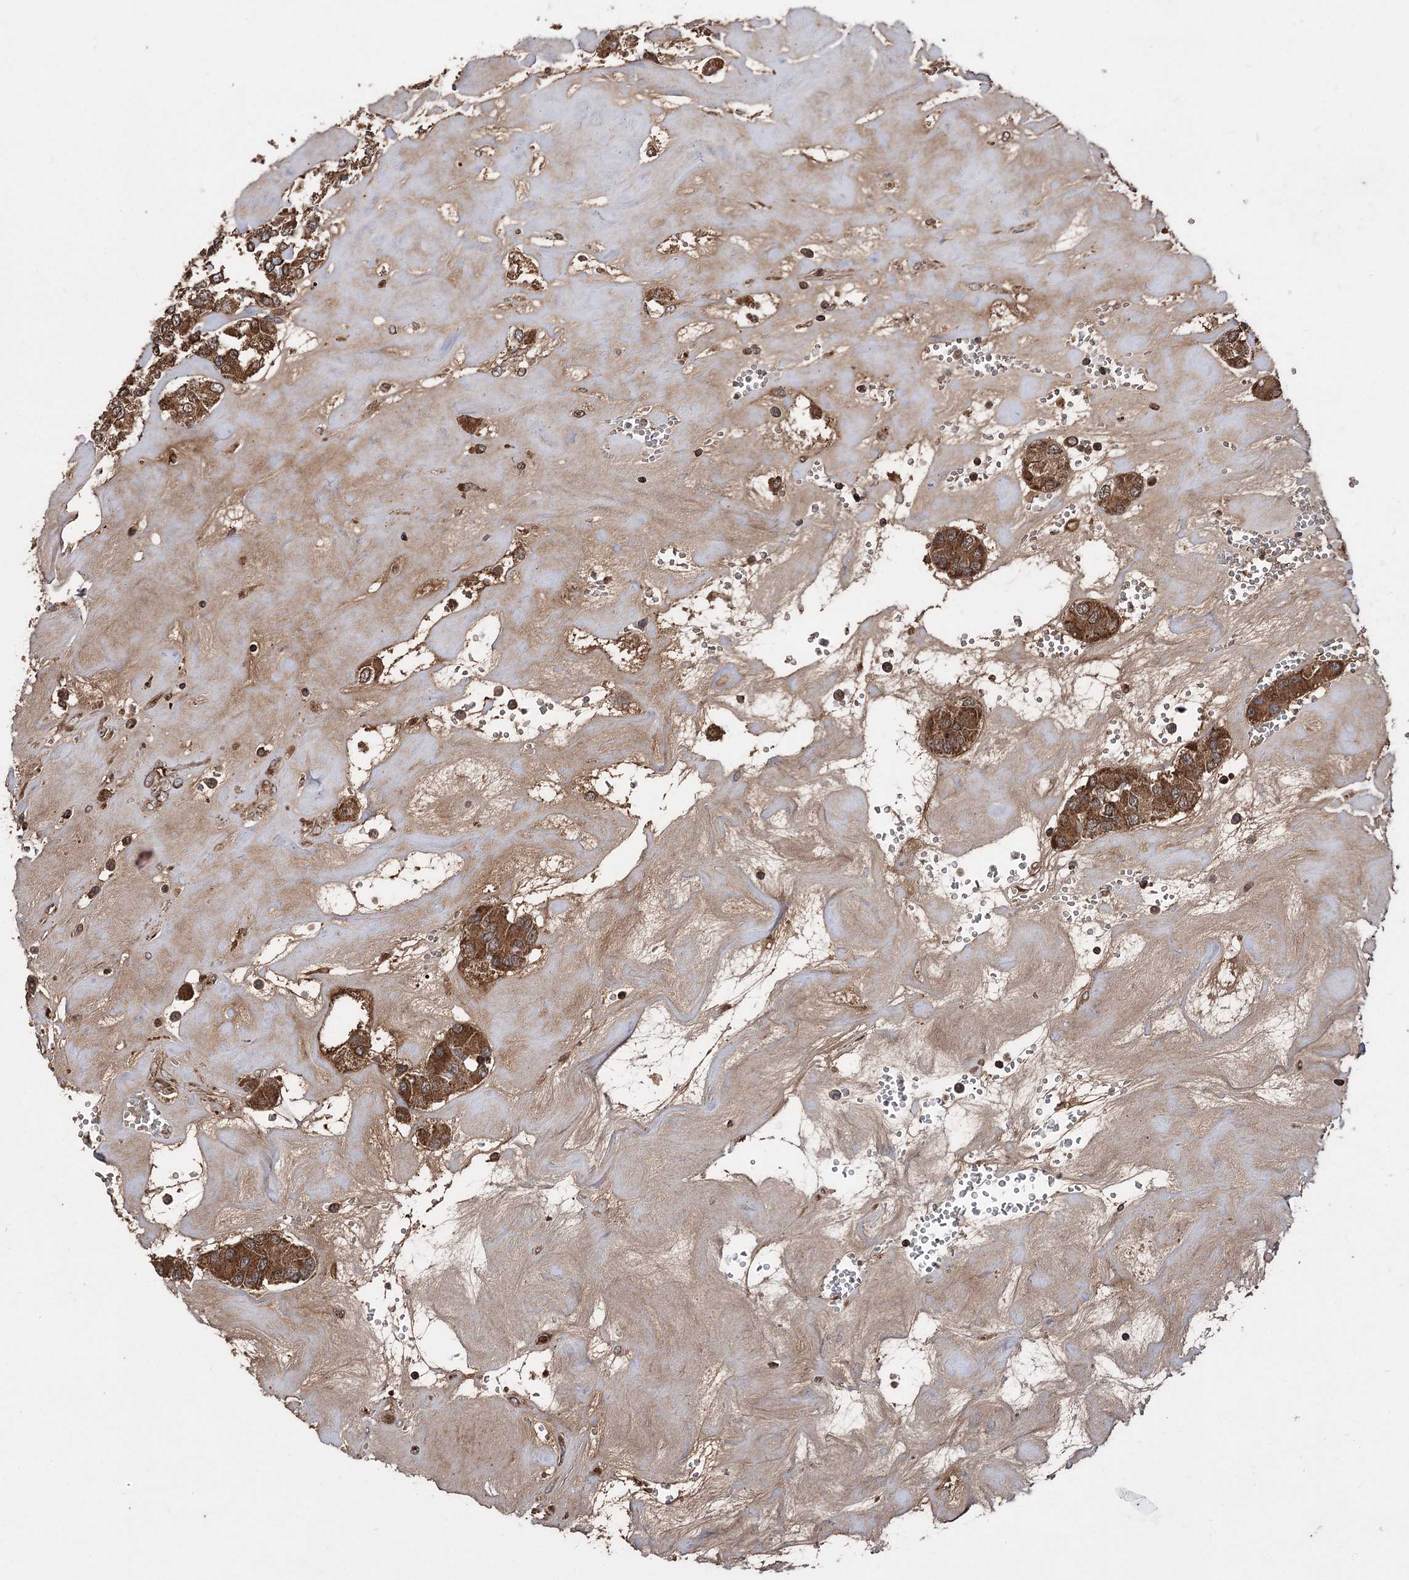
{"staining": {"intensity": "strong", "quantity": ">75%", "location": "cytoplasmic/membranous"}, "tissue": "carcinoid", "cell_type": "Tumor cells", "image_type": "cancer", "snomed": [{"axis": "morphology", "description": "Carcinoid, malignant, NOS"}, {"axis": "topography", "description": "Pancreas"}], "caption": "Immunohistochemistry (IHC) micrograph of carcinoid stained for a protein (brown), which displays high levels of strong cytoplasmic/membranous positivity in about >75% of tumor cells.", "gene": "RASSF3", "patient": {"sex": "male", "age": 41}}